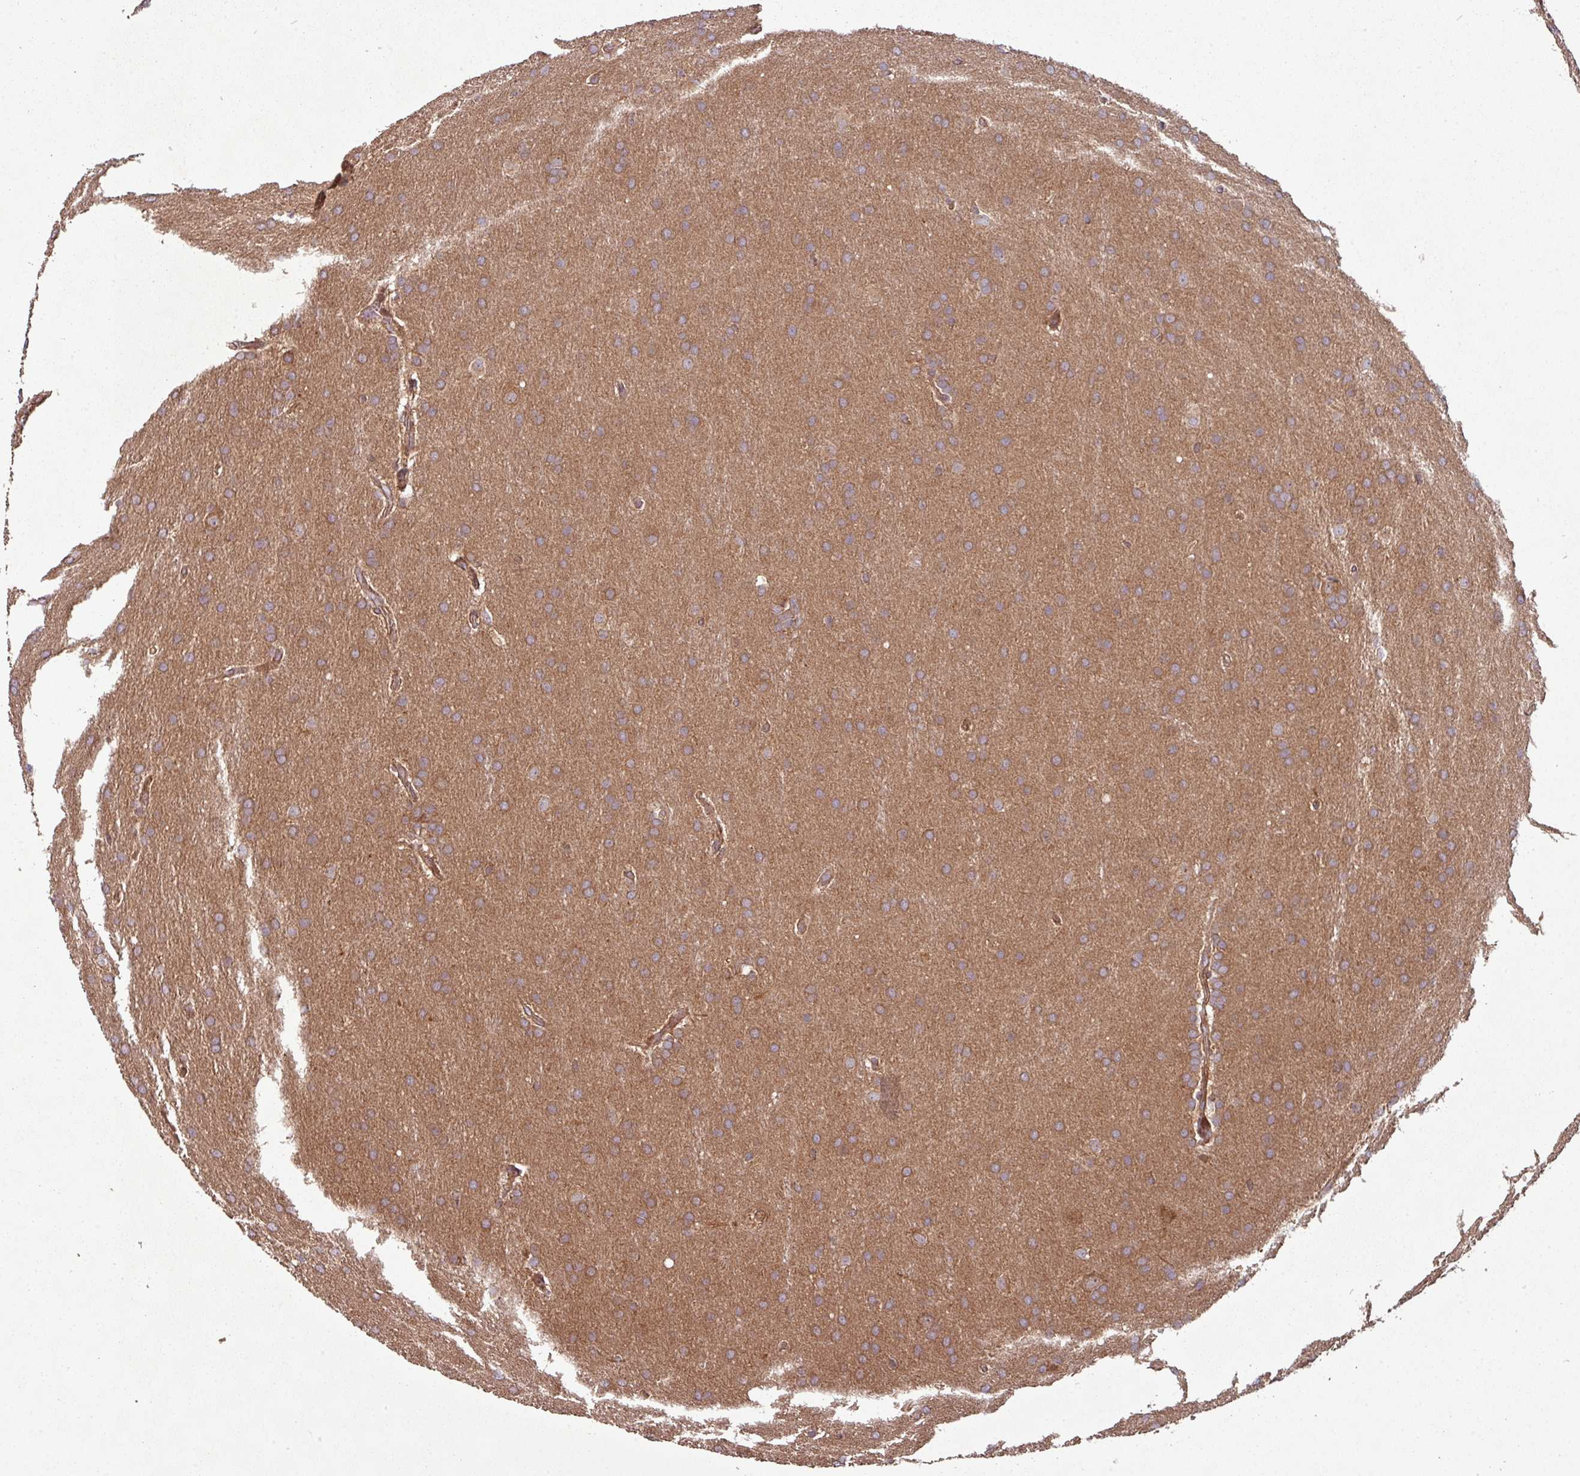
{"staining": {"intensity": "moderate", "quantity": ">75%", "location": "cytoplasmic/membranous"}, "tissue": "glioma", "cell_type": "Tumor cells", "image_type": "cancer", "snomed": [{"axis": "morphology", "description": "Glioma, malignant, Low grade"}, {"axis": "topography", "description": "Brain"}], "caption": "Immunohistochemistry (IHC) (DAB (3,3'-diaminobenzidine)) staining of glioma reveals moderate cytoplasmic/membranous protein positivity in about >75% of tumor cells.", "gene": "GSKIP", "patient": {"sex": "female", "age": 32}}